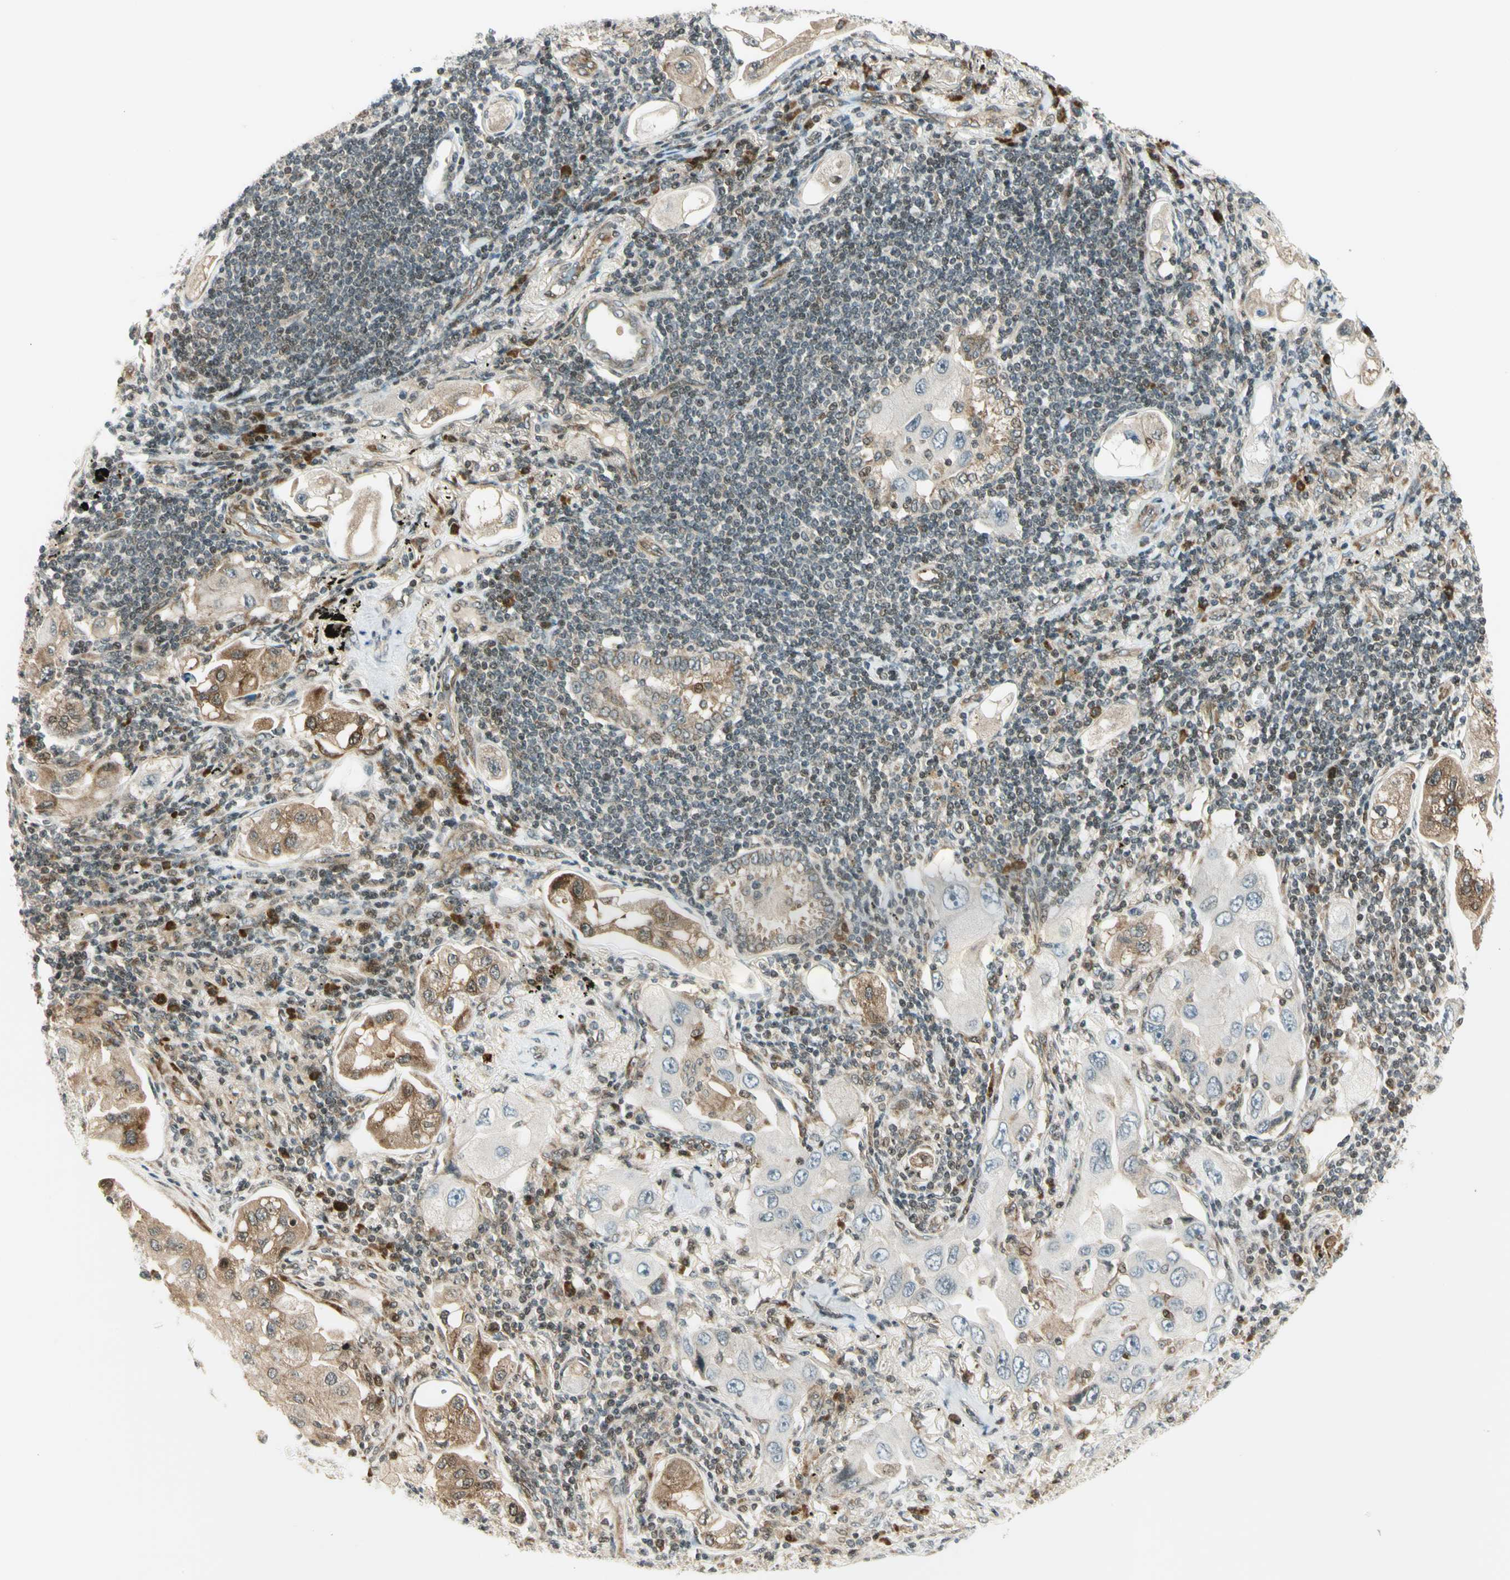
{"staining": {"intensity": "moderate", "quantity": "25%-75%", "location": "cytoplasmic/membranous"}, "tissue": "lung cancer", "cell_type": "Tumor cells", "image_type": "cancer", "snomed": [{"axis": "morphology", "description": "Adenocarcinoma, NOS"}, {"axis": "topography", "description": "Lung"}], "caption": "DAB immunohistochemical staining of lung cancer (adenocarcinoma) displays moderate cytoplasmic/membranous protein expression in approximately 25%-75% of tumor cells.", "gene": "TPT1", "patient": {"sex": "female", "age": 65}}